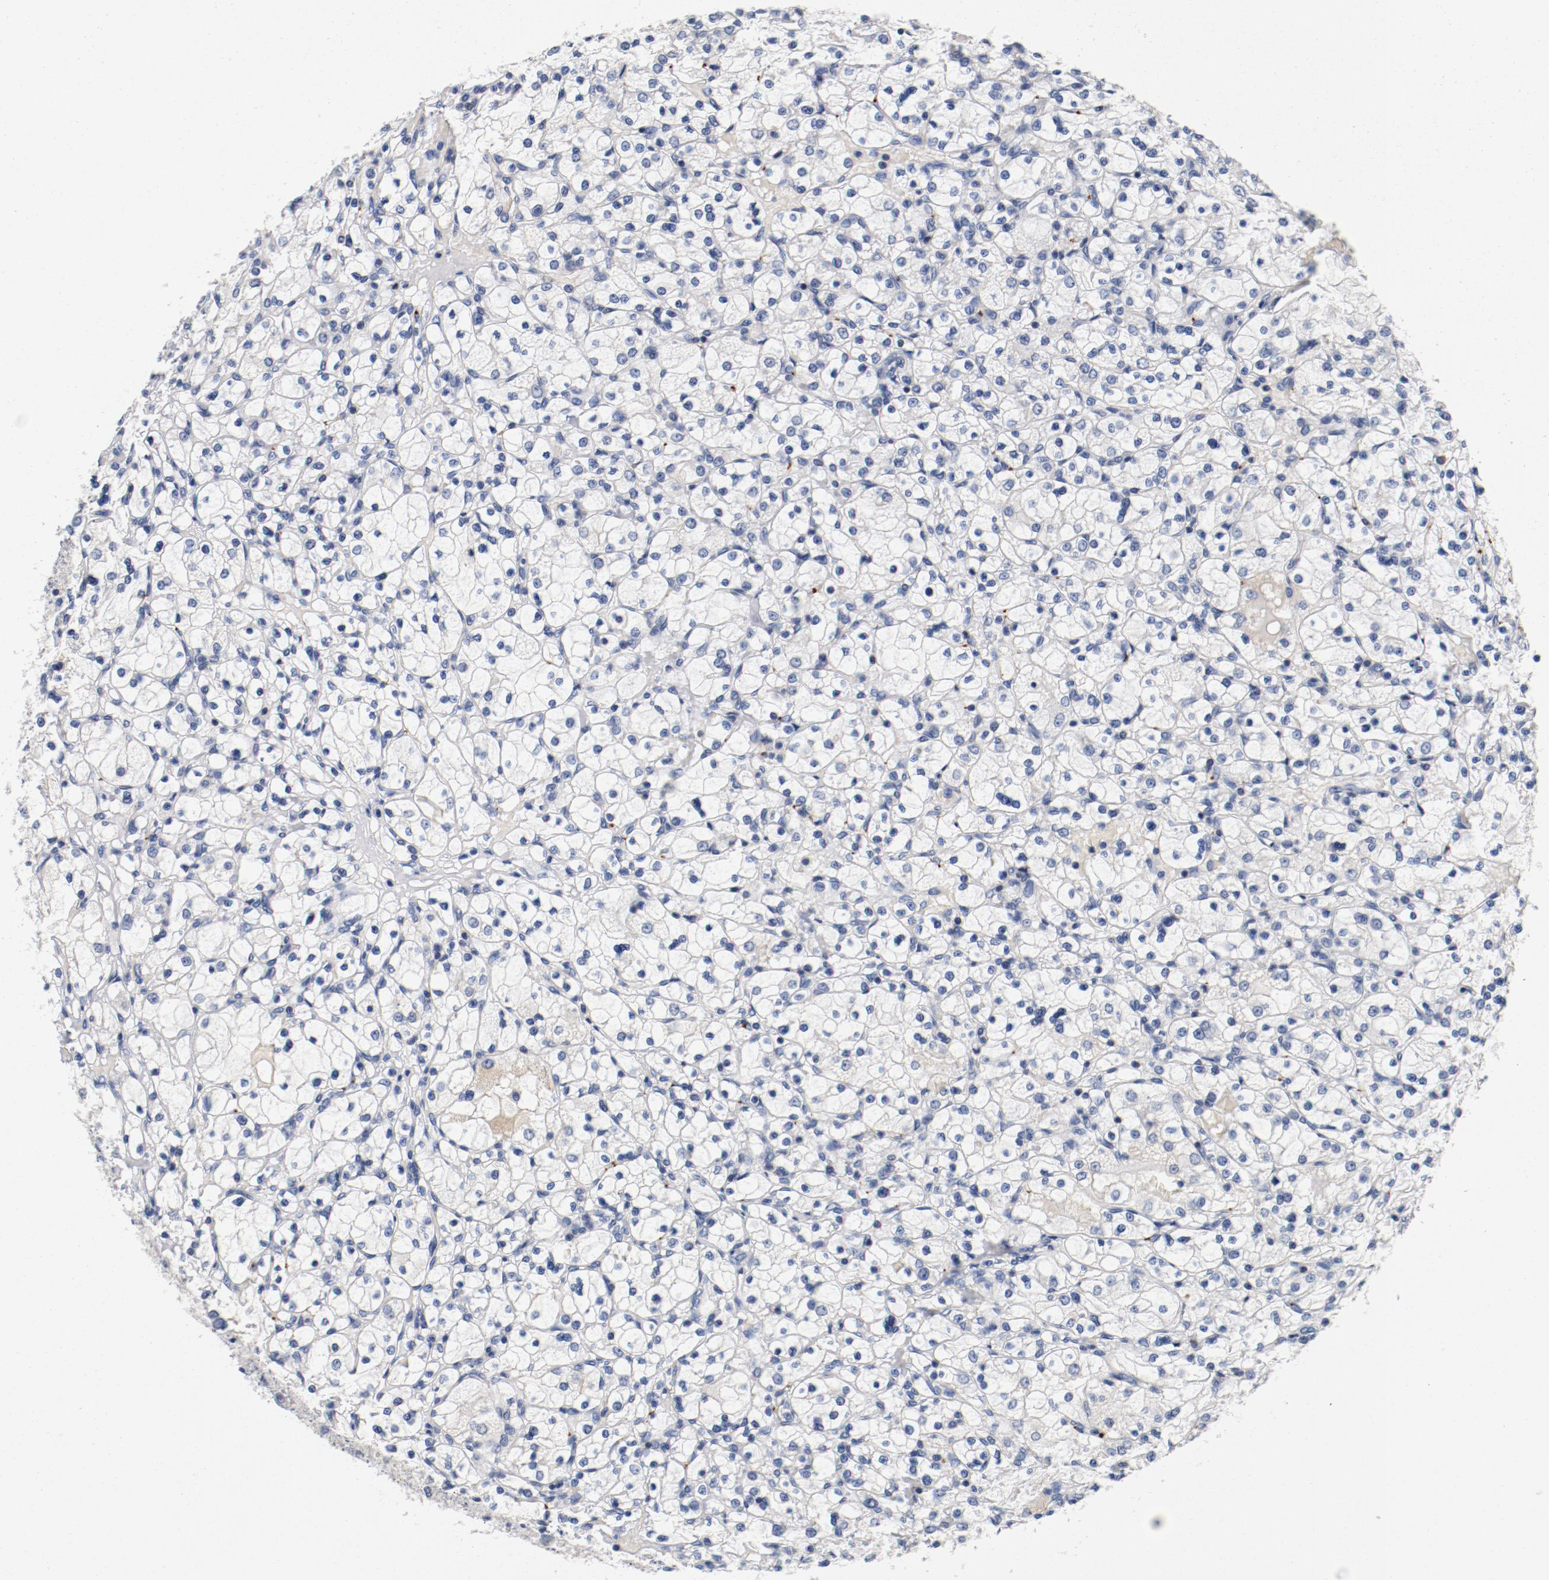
{"staining": {"intensity": "negative", "quantity": "none", "location": "none"}, "tissue": "renal cancer", "cell_type": "Tumor cells", "image_type": "cancer", "snomed": [{"axis": "morphology", "description": "Adenocarcinoma, NOS"}, {"axis": "topography", "description": "Kidney"}], "caption": "An immunohistochemistry (IHC) photomicrograph of renal adenocarcinoma is shown. There is no staining in tumor cells of renal adenocarcinoma.", "gene": "PIM1", "patient": {"sex": "female", "age": 83}}